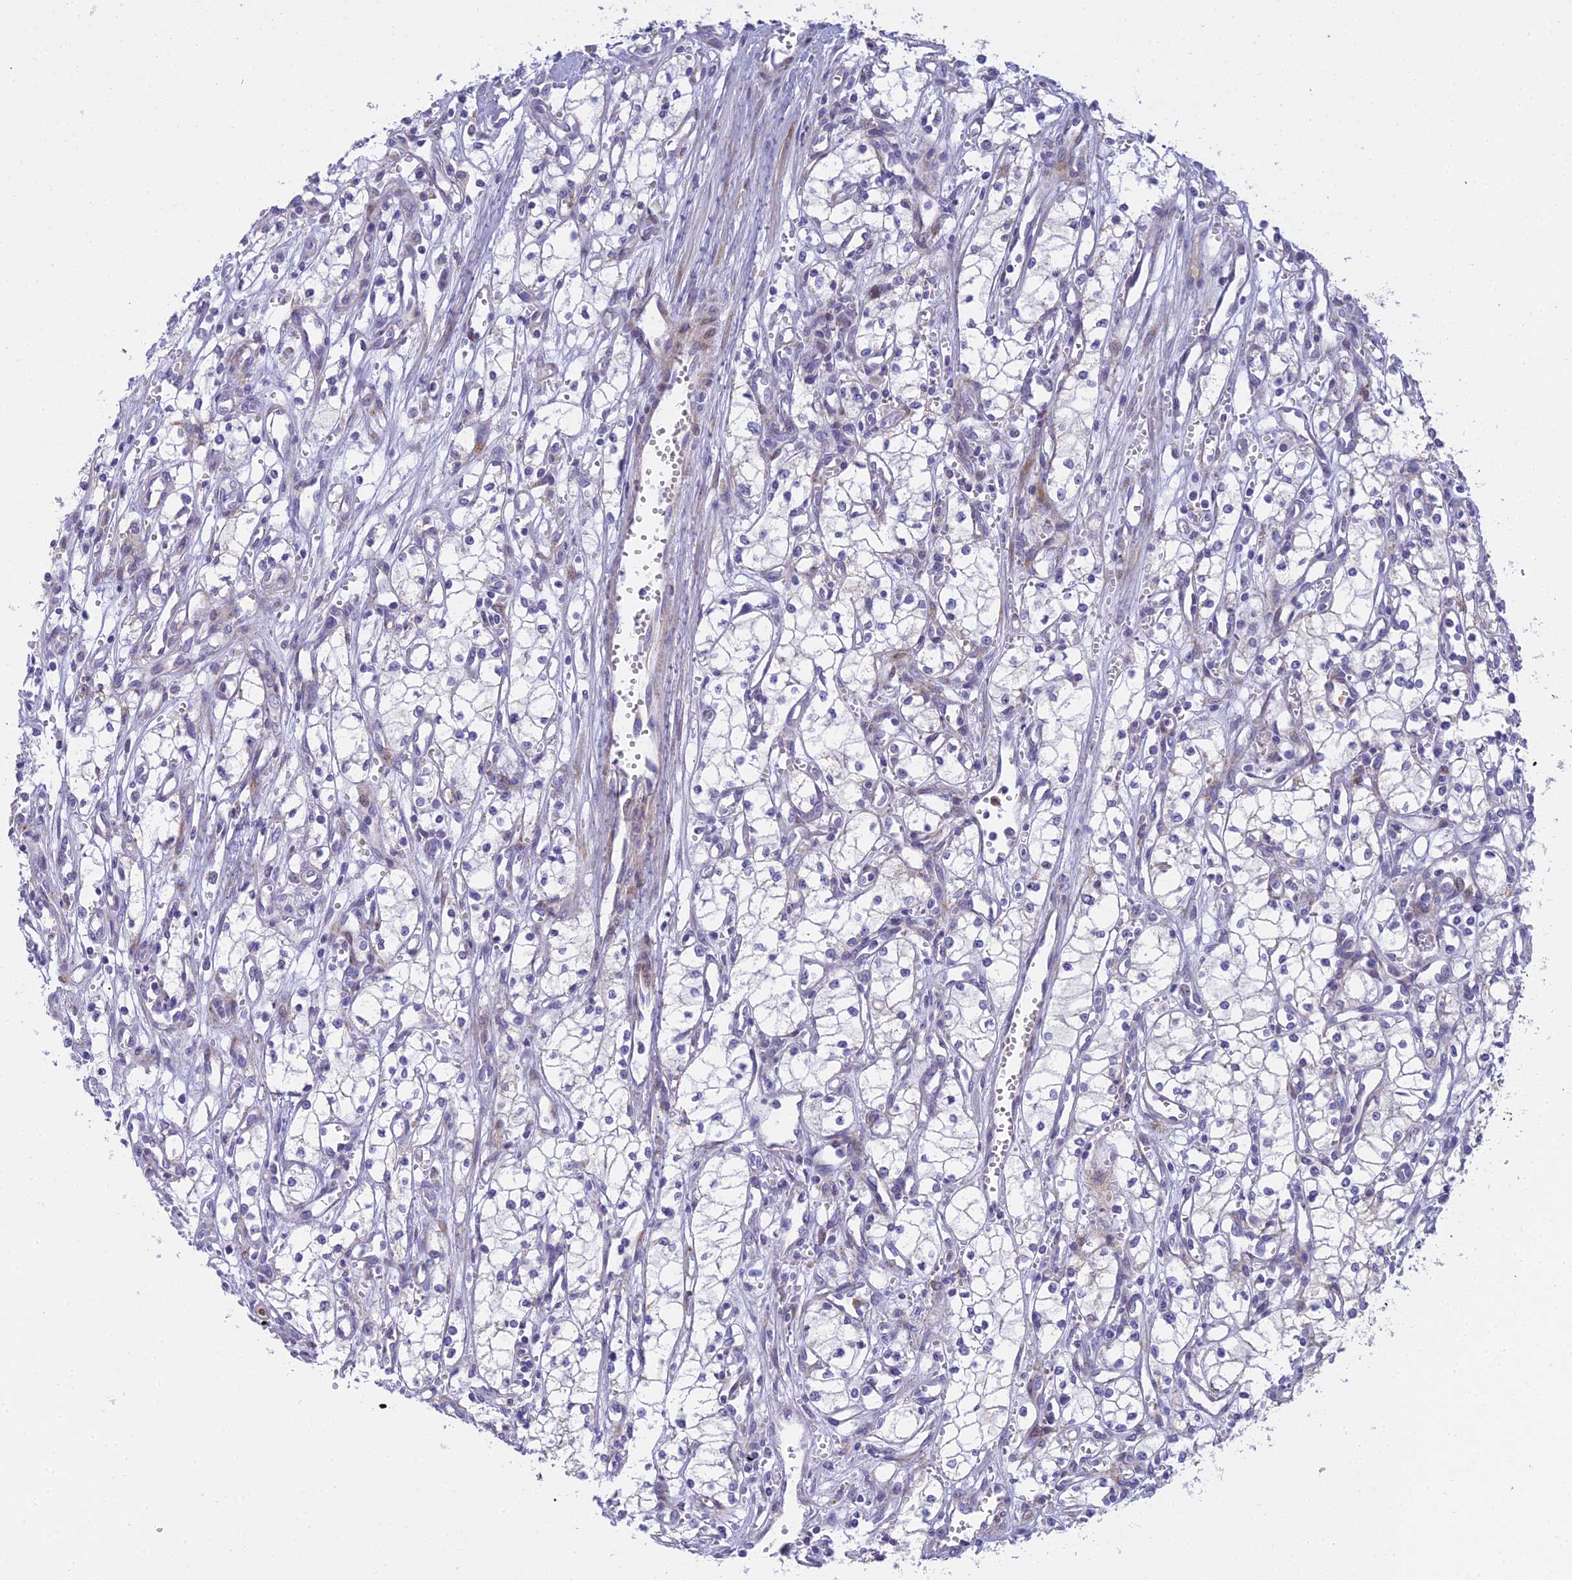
{"staining": {"intensity": "negative", "quantity": "none", "location": "none"}, "tissue": "renal cancer", "cell_type": "Tumor cells", "image_type": "cancer", "snomed": [{"axis": "morphology", "description": "Adenocarcinoma, NOS"}, {"axis": "topography", "description": "Kidney"}], "caption": "This is an immunohistochemistry (IHC) micrograph of renal adenocarcinoma. There is no staining in tumor cells.", "gene": "CLCN7", "patient": {"sex": "male", "age": 59}}